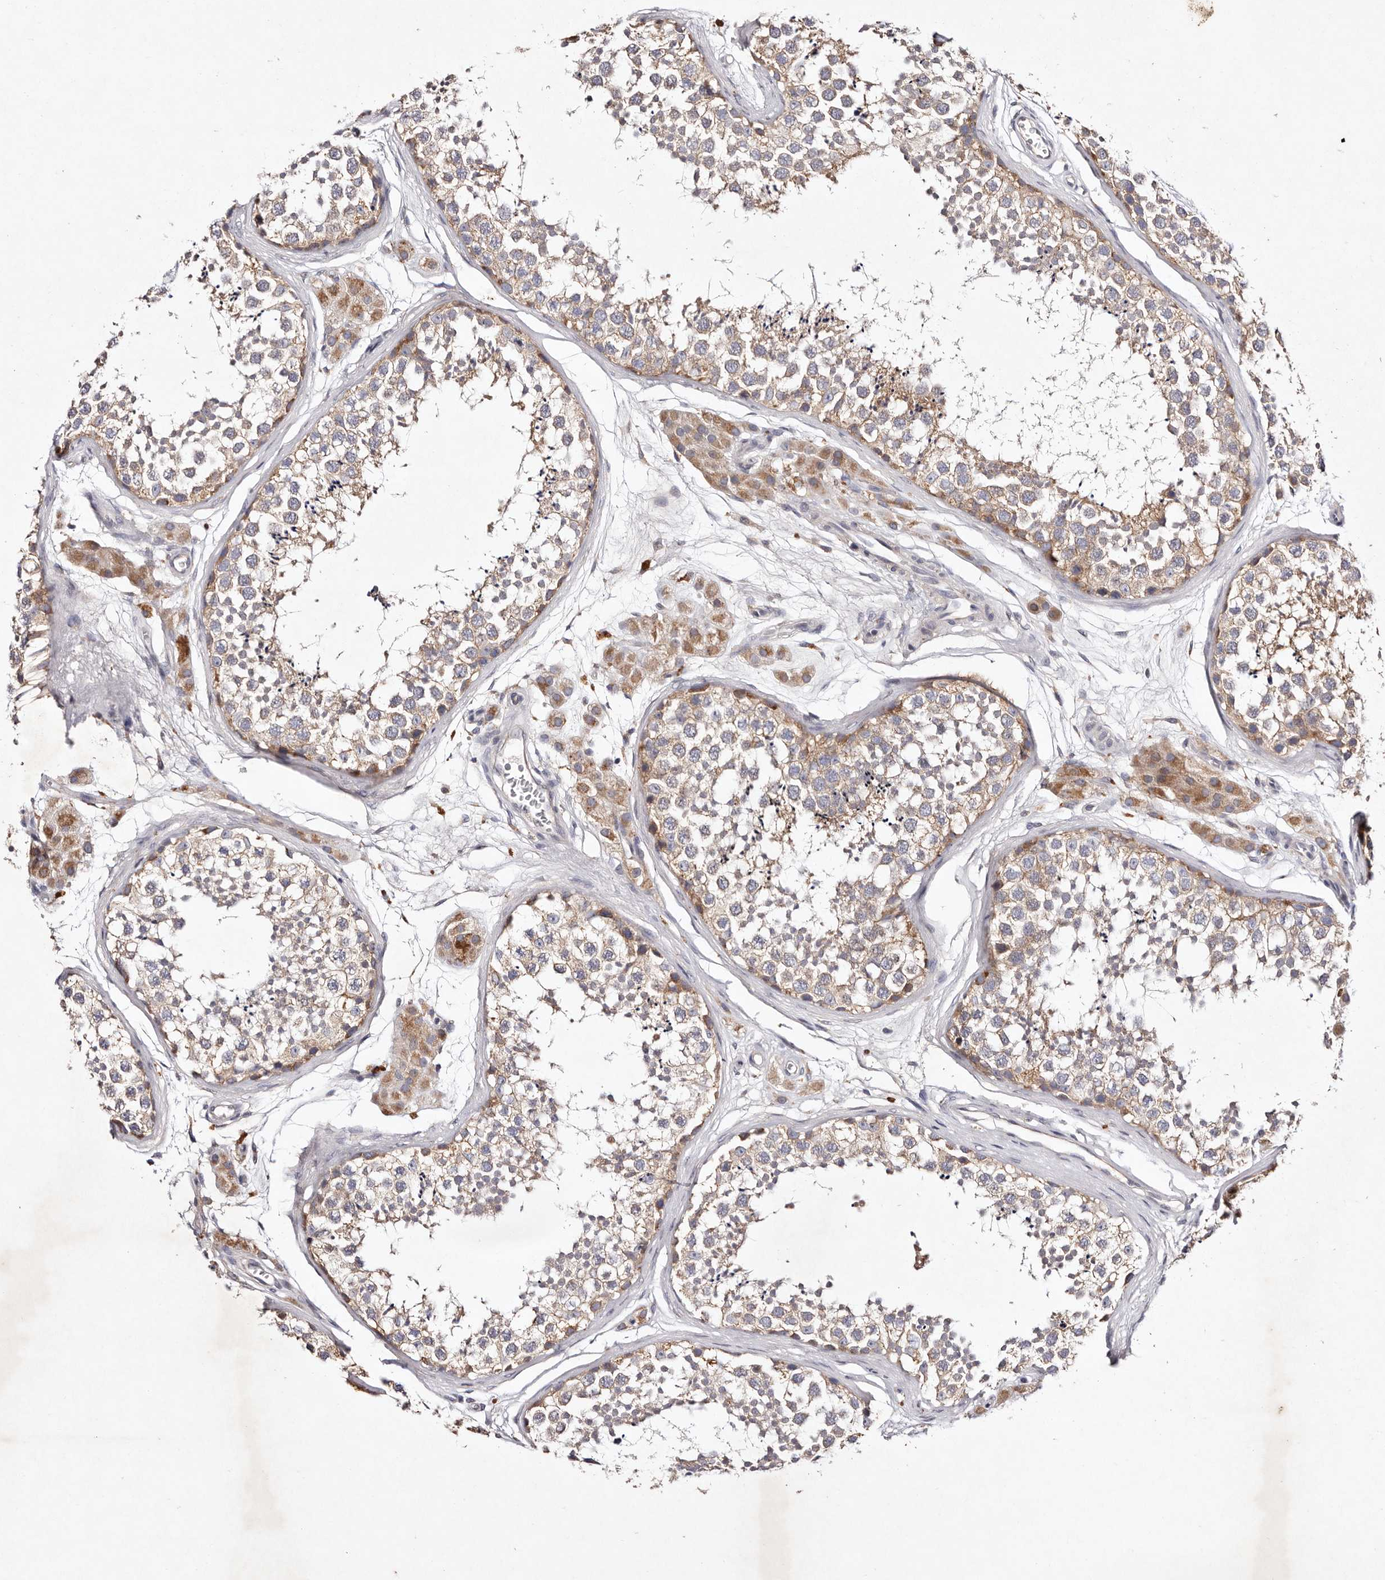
{"staining": {"intensity": "moderate", "quantity": "25%-75%", "location": "cytoplasmic/membranous"}, "tissue": "testis", "cell_type": "Cells in seminiferous ducts", "image_type": "normal", "snomed": [{"axis": "morphology", "description": "Normal tissue, NOS"}, {"axis": "topography", "description": "Testis"}], "caption": "High-power microscopy captured an immunohistochemistry (IHC) image of unremarkable testis, revealing moderate cytoplasmic/membranous expression in about 25%-75% of cells in seminiferous ducts. (DAB = brown stain, brightfield microscopy at high magnification).", "gene": "TSC2", "patient": {"sex": "male", "age": 56}}